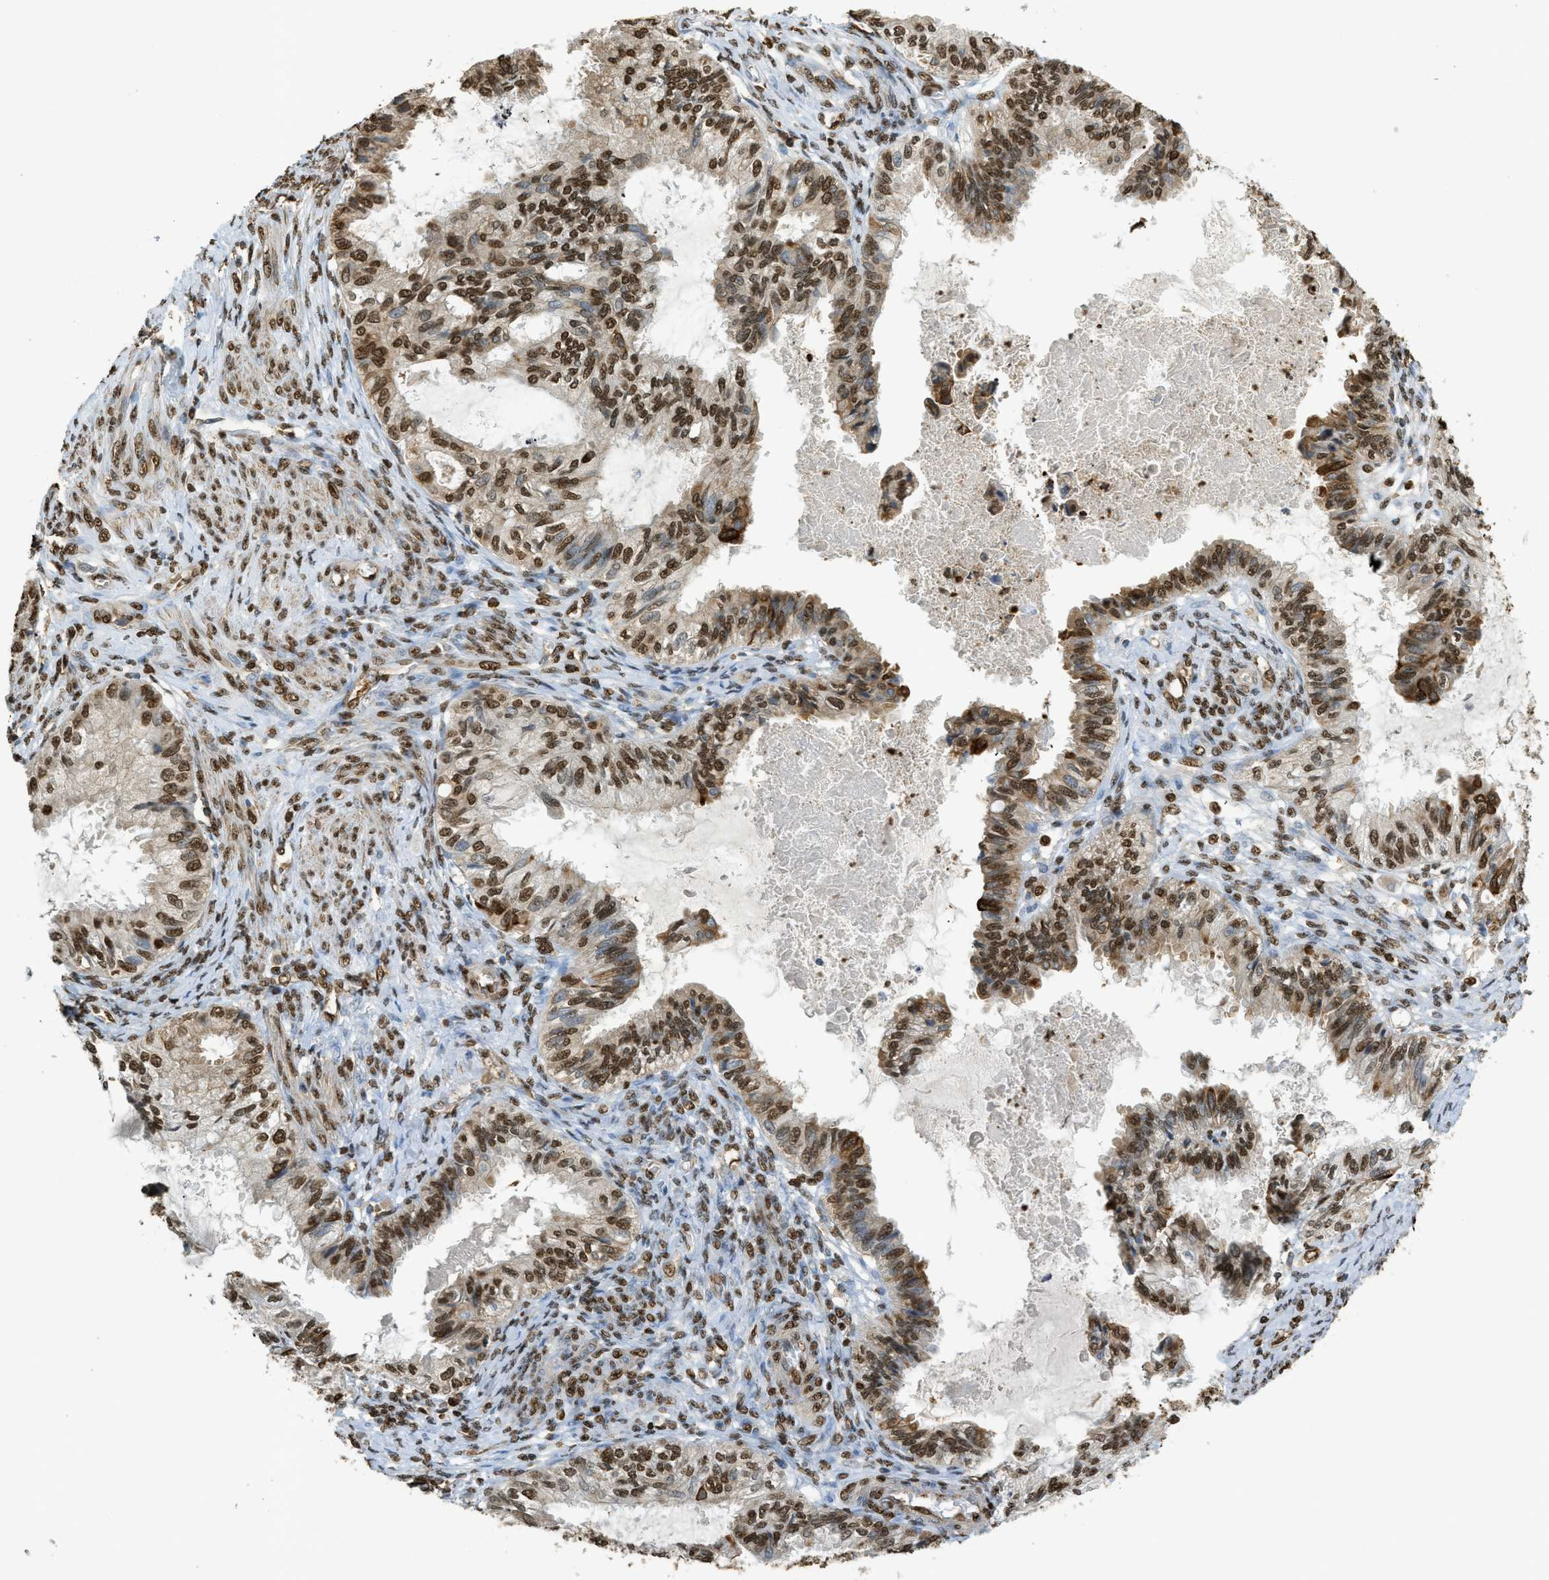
{"staining": {"intensity": "strong", "quantity": ">75%", "location": "nuclear"}, "tissue": "cervical cancer", "cell_type": "Tumor cells", "image_type": "cancer", "snomed": [{"axis": "morphology", "description": "Normal tissue, NOS"}, {"axis": "morphology", "description": "Adenocarcinoma, NOS"}, {"axis": "topography", "description": "Cervix"}, {"axis": "topography", "description": "Endometrium"}], "caption": "A micrograph showing strong nuclear expression in approximately >75% of tumor cells in cervical cancer, as visualized by brown immunohistochemical staining.", "gene": "NR5A2", "patient": {"sex": "female", "age": 86}}